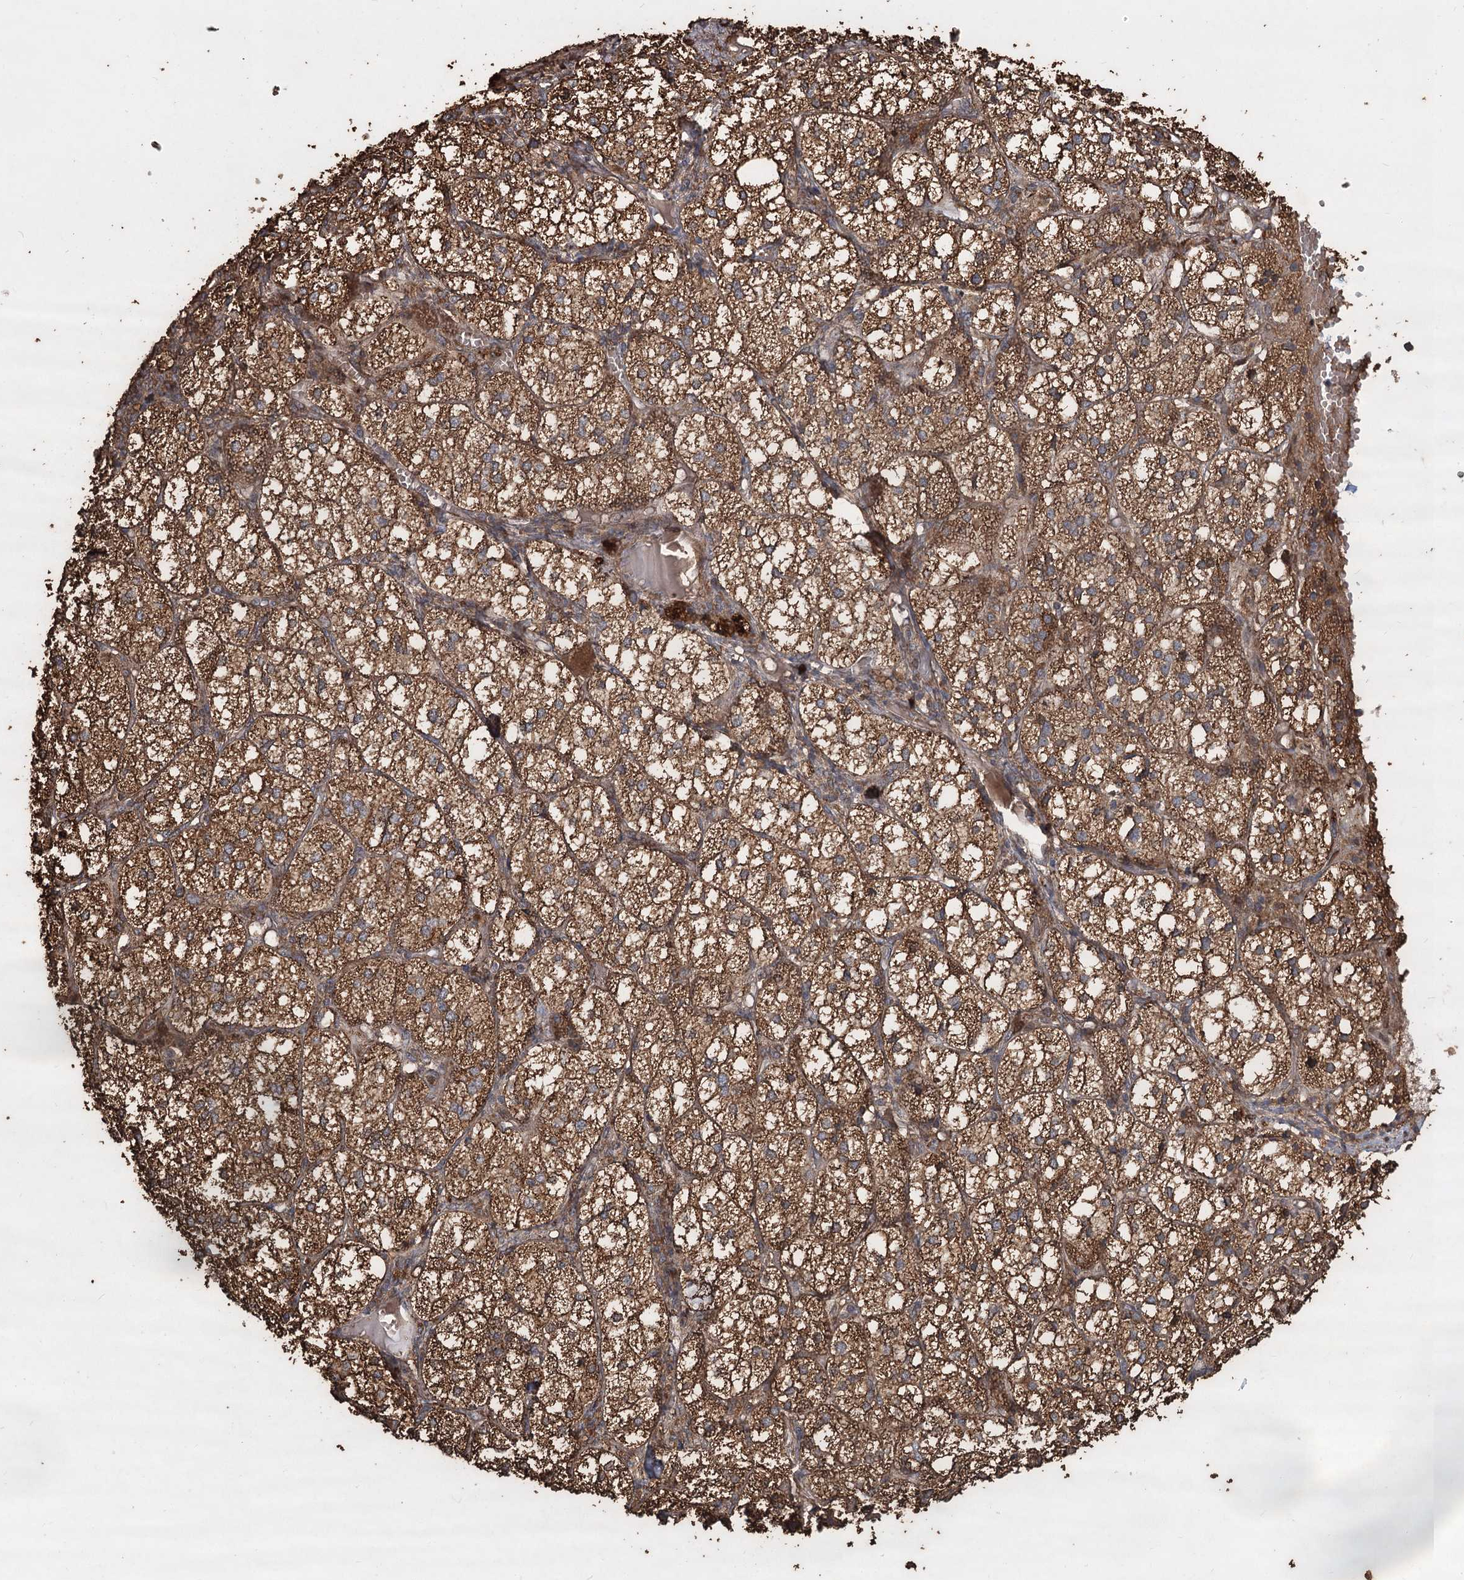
{"staining": {"intensity": "moderate", "quantity": ">75%", "location": "cytoplasmic/membranous"}, "tissue": "adrenal gland", "cell_type": "Glandular cells", "image_type": "normal", "snomed": [{"axis": "morphology", "description": "Normal tissue, NOS"}, {"axis": "topography", "description": "Adrenal gland"}], "caption": "Immunohistochemical staining of benign adrenal gland shows moderate cytoplasmic/membranous protein positivity in approximately >75% of glandular cells.", "gene": "PIK3C2A", "patient": {"sex": "female", "age": 61}}